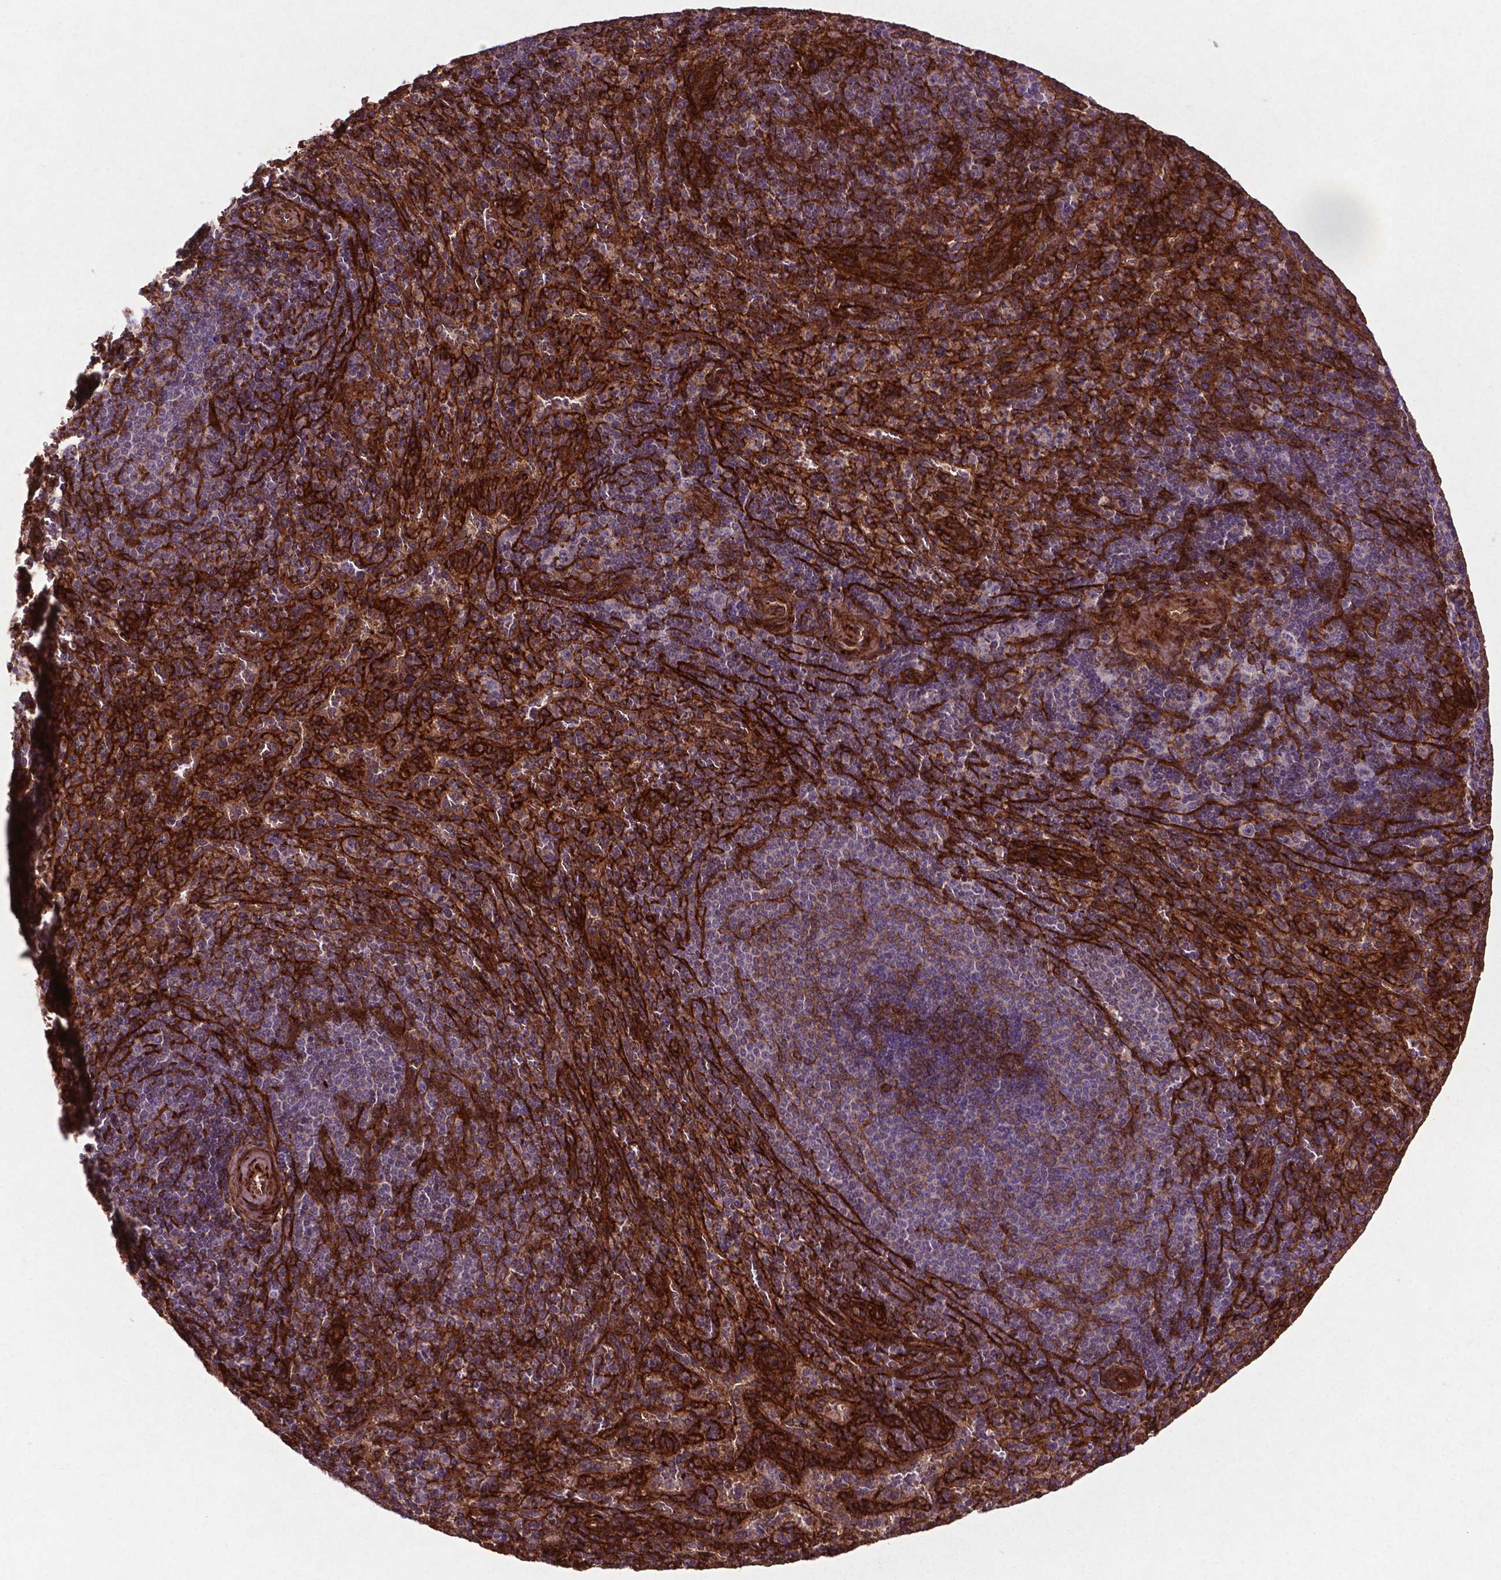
{"staining": {"intensity": "negative", "quantity": "none", "location": "none"}, "tissue": "spleen", "cell_type": "Cells in red pulp", "image_type": "normal", "snomed": [{"axis": "morphology", "description": "Normal tissue, NOS"}, {"axis": "topography", "description": "Spleen"}], "caption": "Human spleen stained for a protein using IHC shows no expression in cells in red pulp.", "gene": "RRAS", "patient": {"sex": "male", "age": 57}}